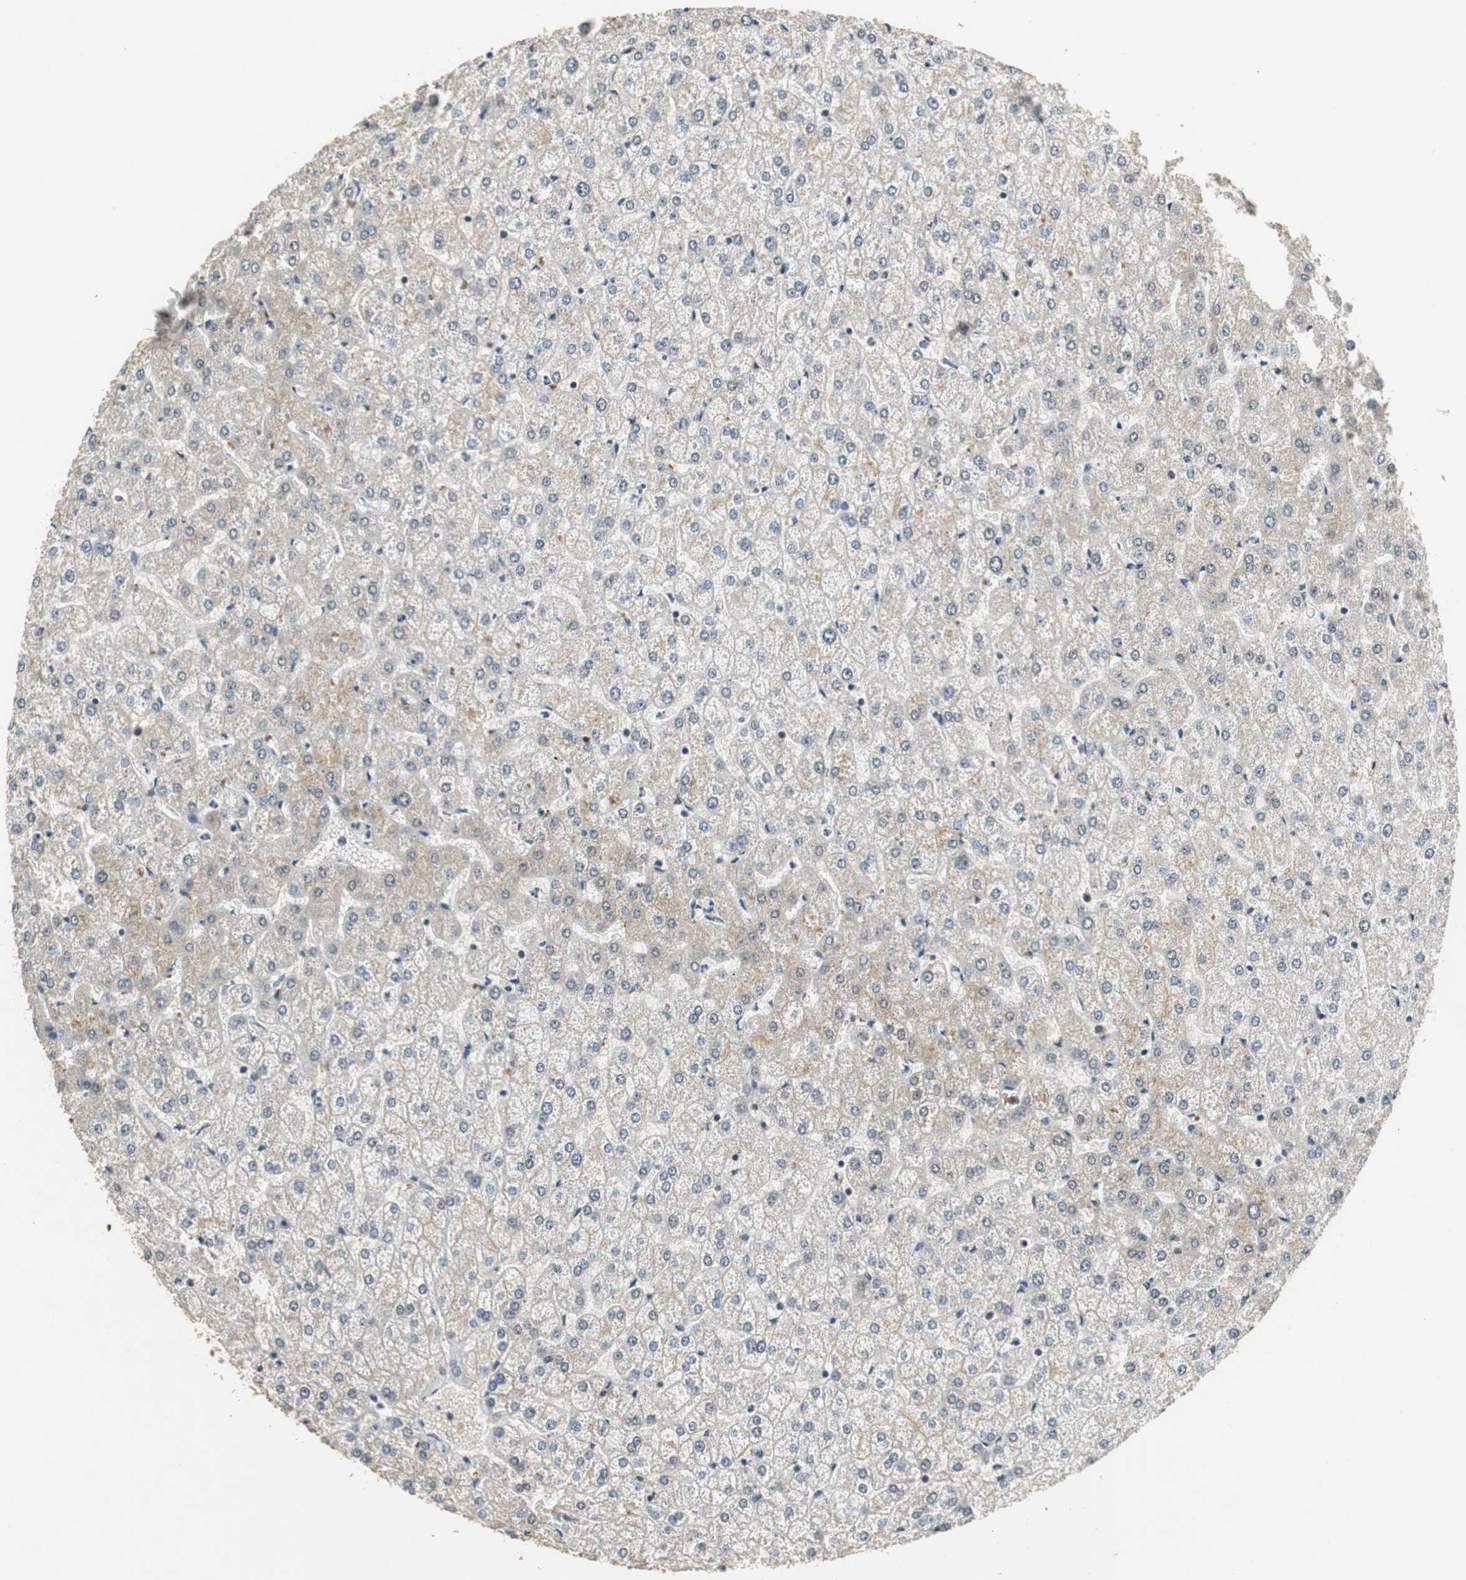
{"staining": {"intensity": "moderate", "quantity": ">75%", "location": "cytoplasmic/membranous"}, "tissue": "liver", "cell_type": "Cholangiocytes", "image_type": "normal", "snomed": [{"axis": "morphology", "description": "Normal tissue, NOS"}, {"axis": "topography", "description": "Liver"}], "caption": "The photomicrograph shows staining of benign liver, revealing moderate cytoplasmic/membranous protein positivity (brown color) within cholangiocytes.", "gene": "UBQLN2", "patient": {"sex": "female", "age": 32}}